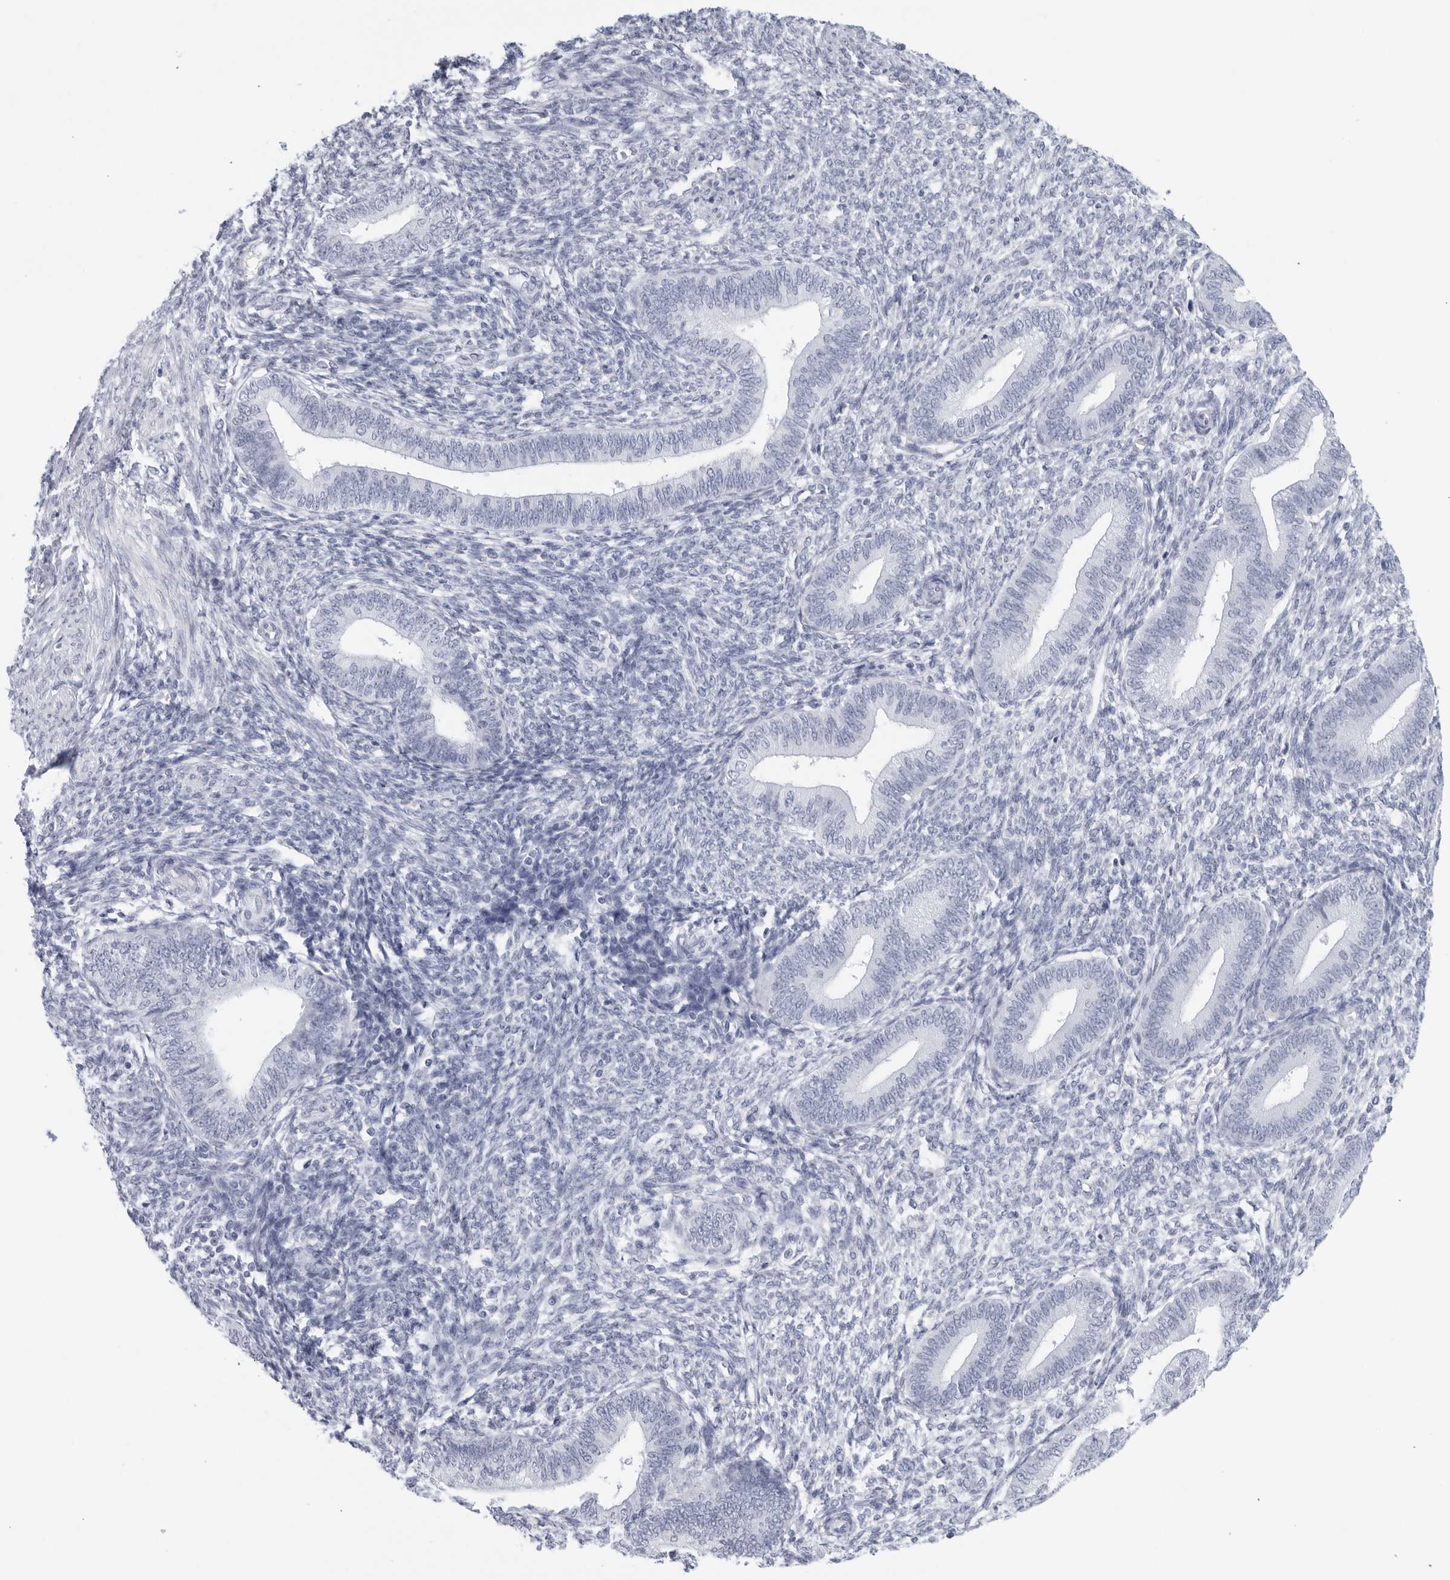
{"staining": {"intensity": "negative", "quantity": "none", "location": "none"}, "tissue": "endometrium", "cell_type": "Cells in endometrial stroma", "image_type": "normal", "snomed": [{"axis": "morphology", "description": "Normal tissue, NOS"}, {"axis": "topography", "description": "Endometrium"}], "caption": "IHC photomicrograph of normal endometrium stained for a protein (brown), which demonstrates no positivity in cells in endometrial stroma.", "gene": "FGG", "patient": {"sex": "female", "age": 46}}